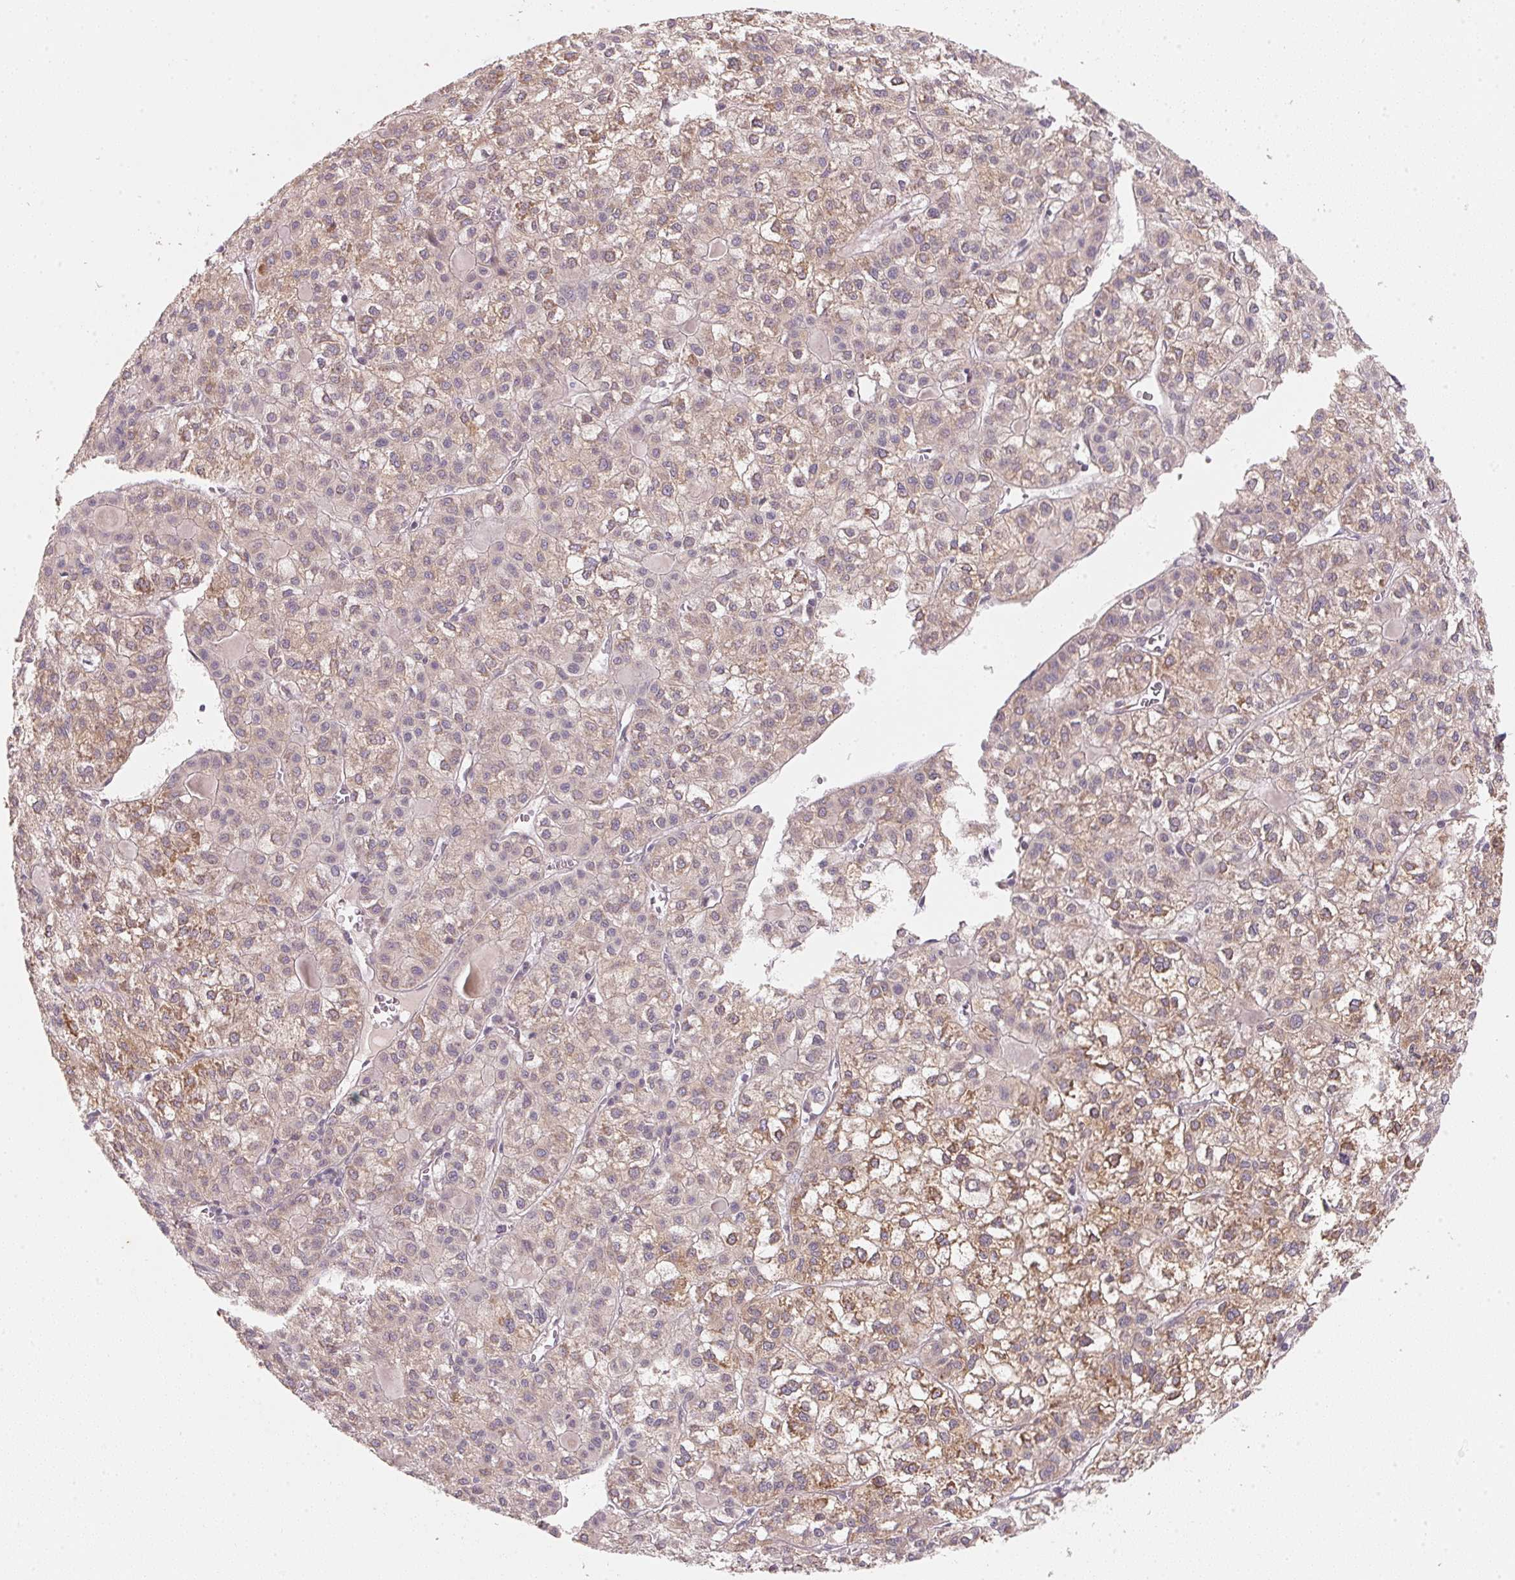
{"staining": {"intensity": "weak", "quantity": ">75%", "location": "cytoplasmic/membranous"}, "tissue": "liver cancer", "cell_type": "Tumor cells", "image_type": "cancer", "snomed": [{"axis": "morphology", "description": "Carcinoma, Hepatocellular, NOS"}, {"axis": "topography", "description": "Liver"}], "caption": "IHC image of hepatocellular carcinoma (liver) stained for a protein (brown), which demonstrates low levels of weak cytoplasmic/membranous staining in approximately >75% of tumor cells.", "gene": "EI24", "patient": {"sex": "female", "age": 43}}